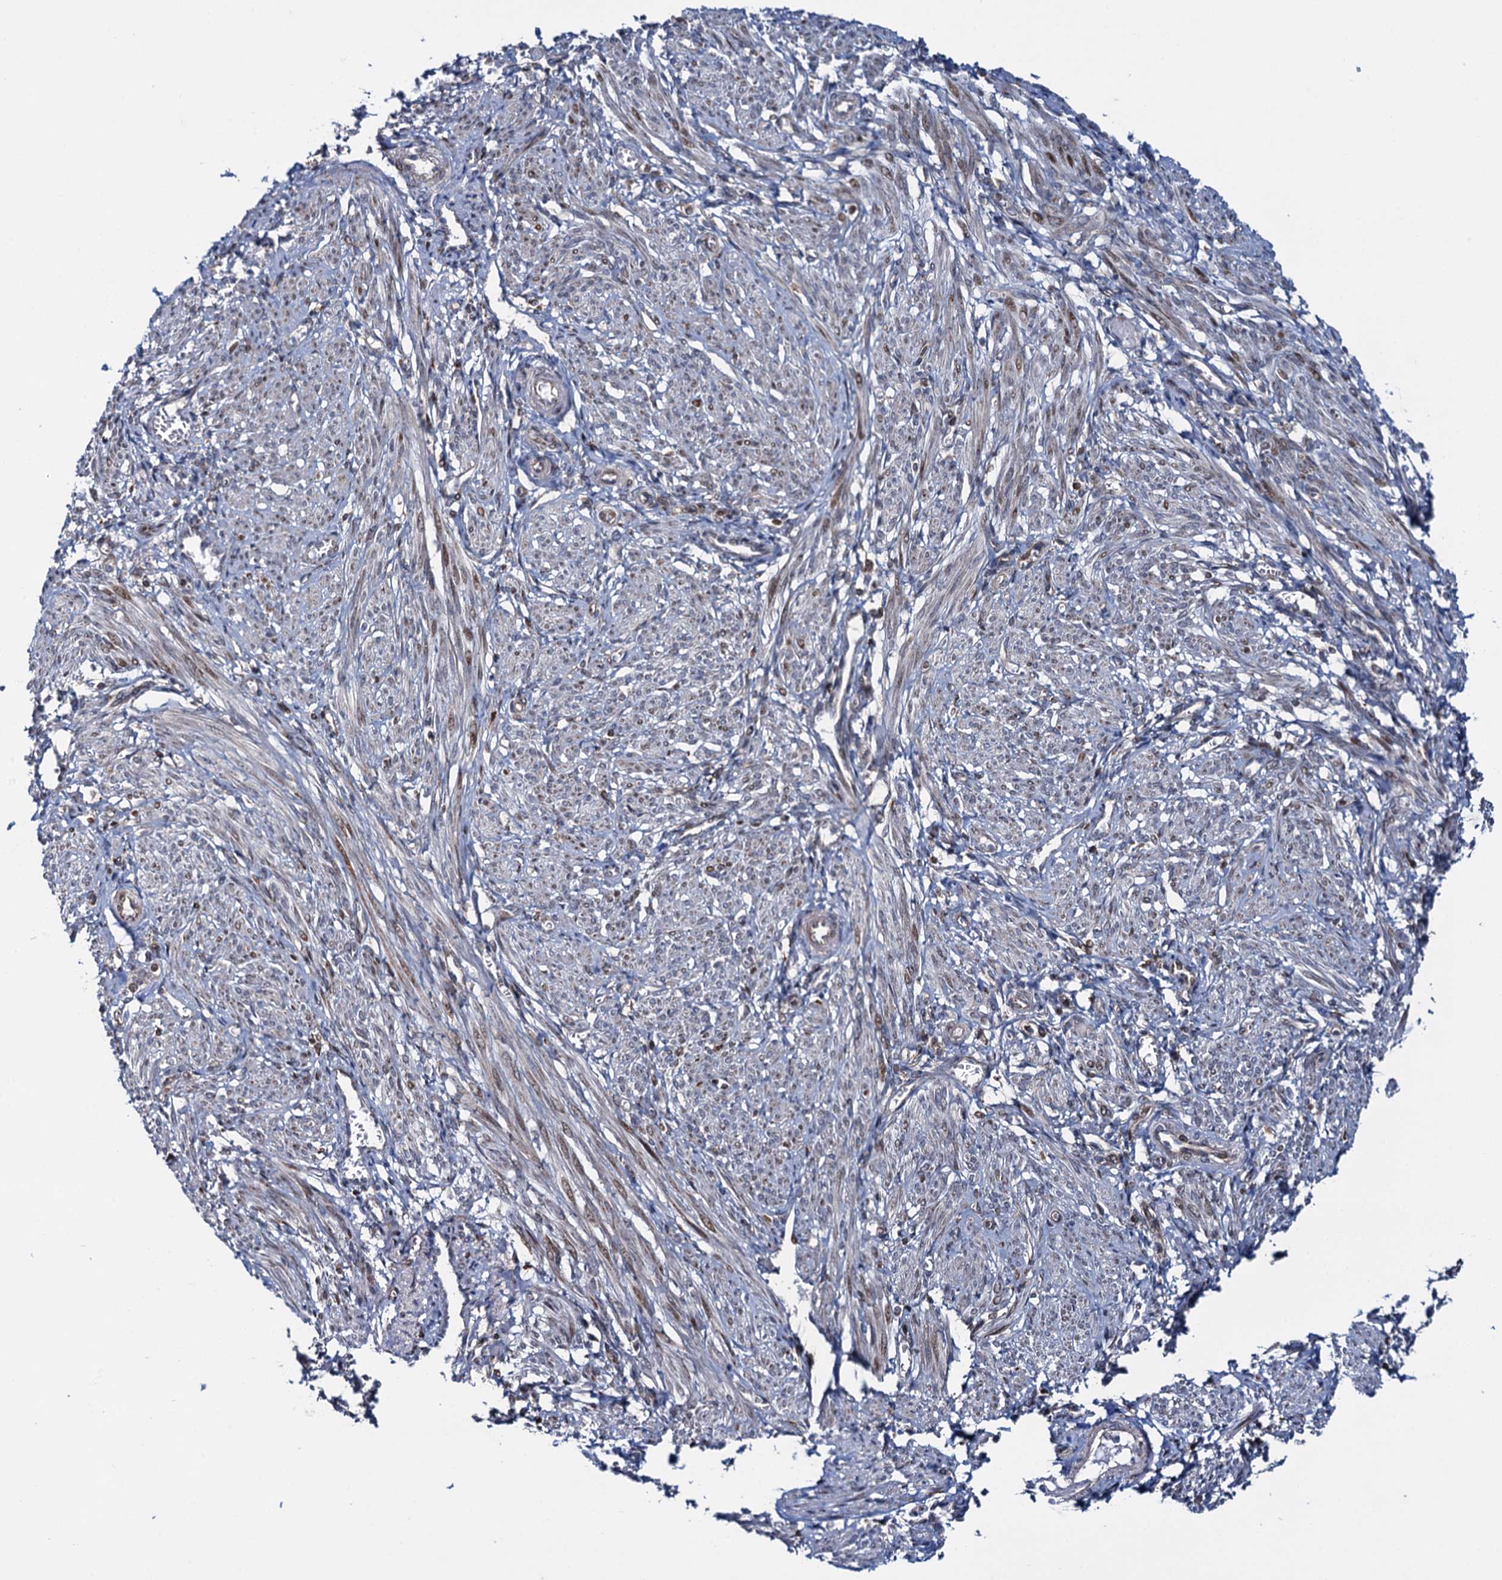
{"staining": {"intensity": "weak", "quantity": "25%-75%", "location": "cytoplasmic/membranous"}, "tissue": "smooth muscle", "cell_type": "Smooth muscle cells", "image_type": "normal", "snomed": [{"axis": "morphology", "description": "Normal tissue, NOS"}, {"axis": "topography", "description": "Smooth muscle"}], "caption": "Smooth muscle was stained to show a protein in brown. There is low levels of weak cytoplasmic/membranous staining in about 25%-75% of smooth muscle cells. Using DAB (brown) and hematoxylin (blue) stains, captured at high magnification using brightfield microscopy.", "gene": "CCDC102A", "patient": {"sex": "female", "age": 39}}